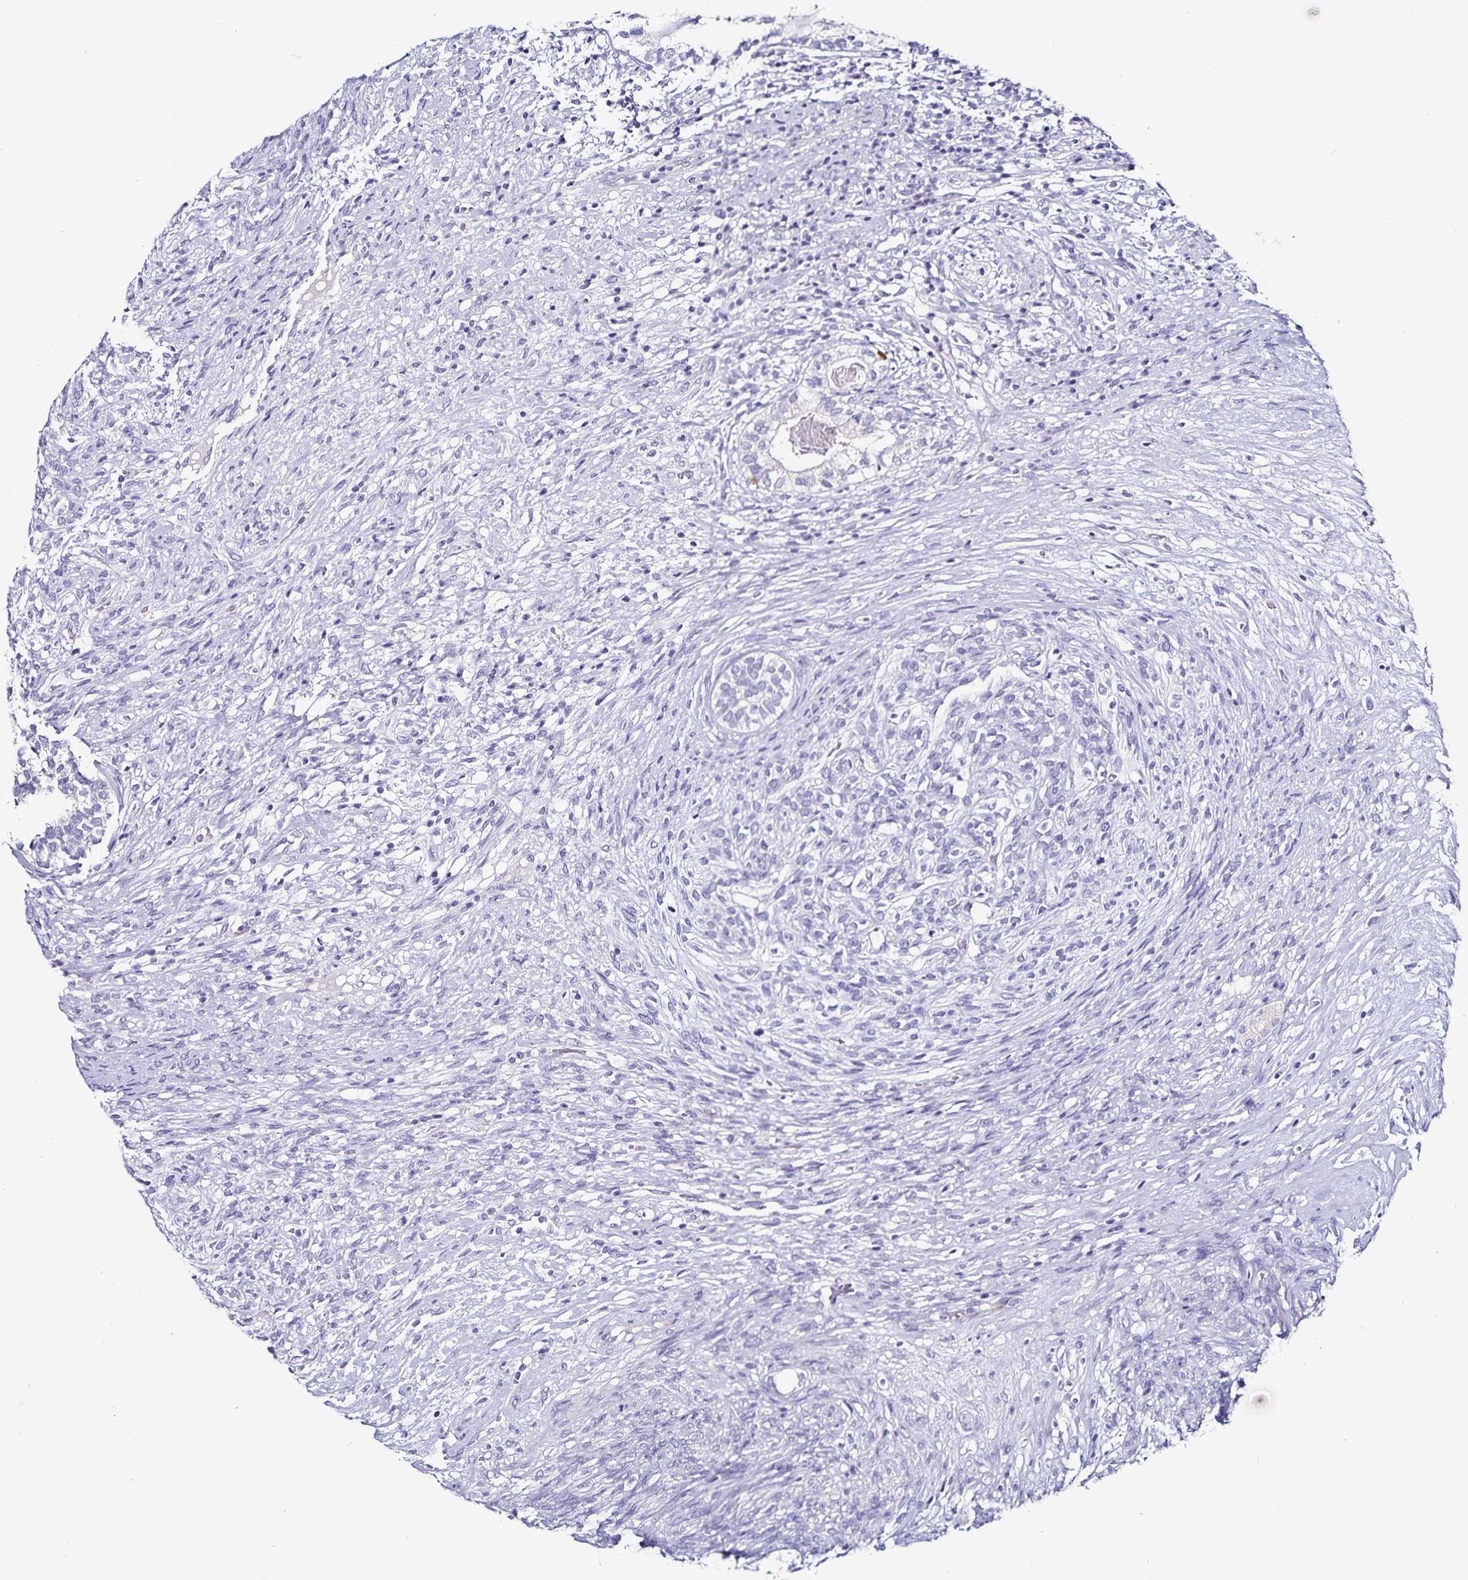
{"staining": {"intensity": "negative", "quantity": "none", "location": "none"}, "tissue": "testis cancer", "cell_type": "Tumor cells", "image_type": "cancer", "snomed": [{"axis": "morphology", "description": "Seminoma, NOS"}, {"axis": "morphology", "description": "Carcinoma, Embryonal, NOS"}, {"axis": "topography", "description": "Testis"}], "caption": "Immunohistochemistry image of neoplastic tissue: seminoma (testis) stained with DAB (3,3'-diaminobenzidine) demonstrates no significant protein positivity in tumor cells. (DAB IHC visualized using brightfield microscopy, high magnification).", "gene": "TSPAN7", "patient": {"sex": "male", "age": 41}}